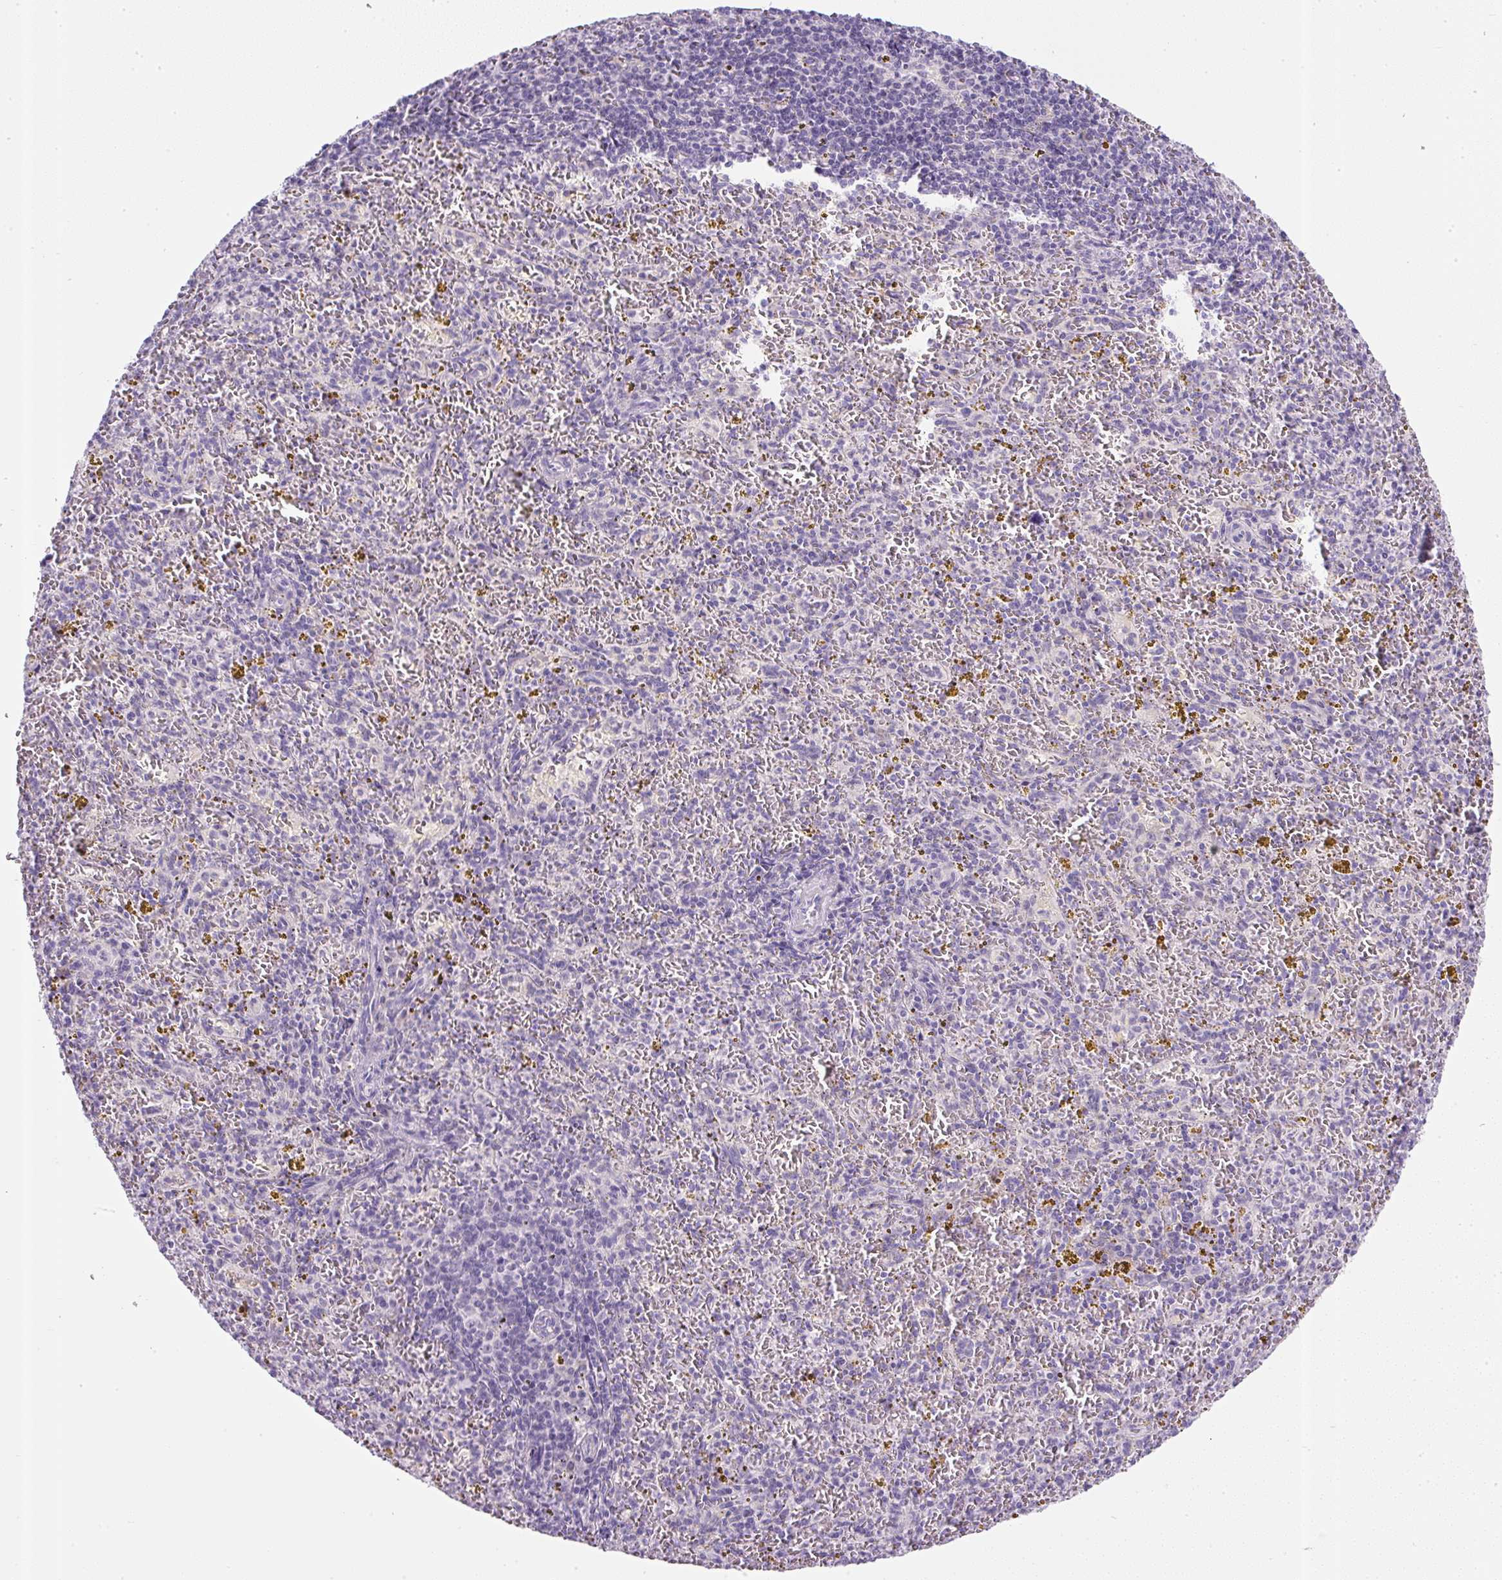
{"staining": {"intensity": "negative", "quantity": "none", "location": "none"}, "tissue": "spleen", "cell_type": "Cells in red pulp", "image_type": "normal", "snomed": [{"axis": "morphology", "description": "Normal tissue, NOS"}, {"axis": "topography", "description": "Spleen"}], "caption": "IHC histopathology image of normal spleen: human spleen stained with DAB (3,3'-diaminobenzidine) displays no significant protein positivity in cells in red pulp.", "gene": "COL9A2", "patient": {"sex": "male", "age": 57}}